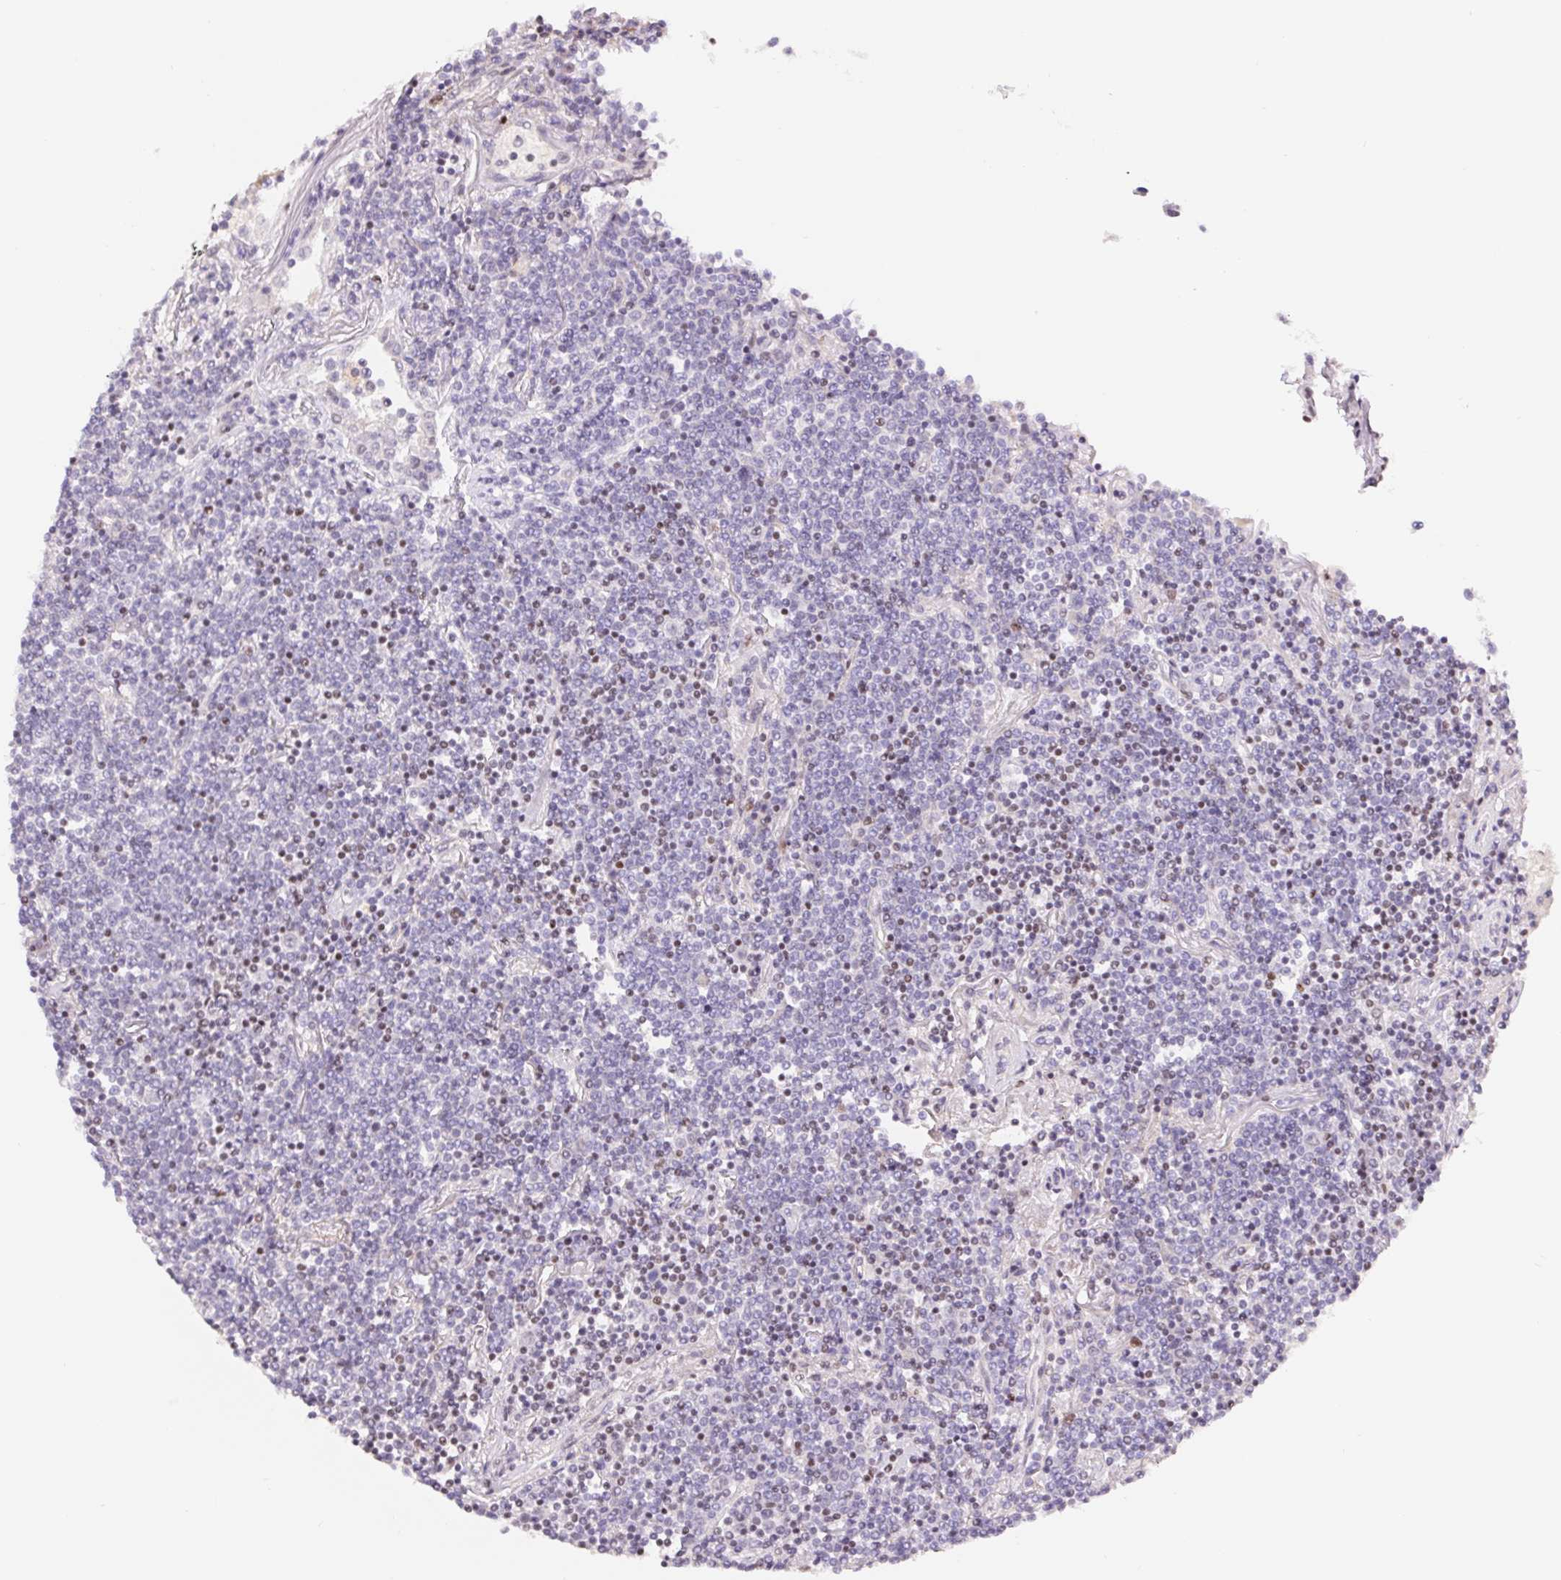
{"staining": {"intensity": "negative", "quantity": "none", "location": "none"}, "tissue": "lymphoma", "cell_type": "Tumor cells", "image_type": "cancer", "snomed": [{"axis": "morphology", "description": "Malignant lymphoma, non-Hodgkin's type, Low grade"}, {"axis": "topography", "description": "Lung"}], "caption": "Photomicrograph shows no significant protein expression in tumor cells of malignant lymphoma, non-Hodgkin's type (low-grade).", "gene": "TRERF1", "patient": {"sex": "female", "age": 71}}